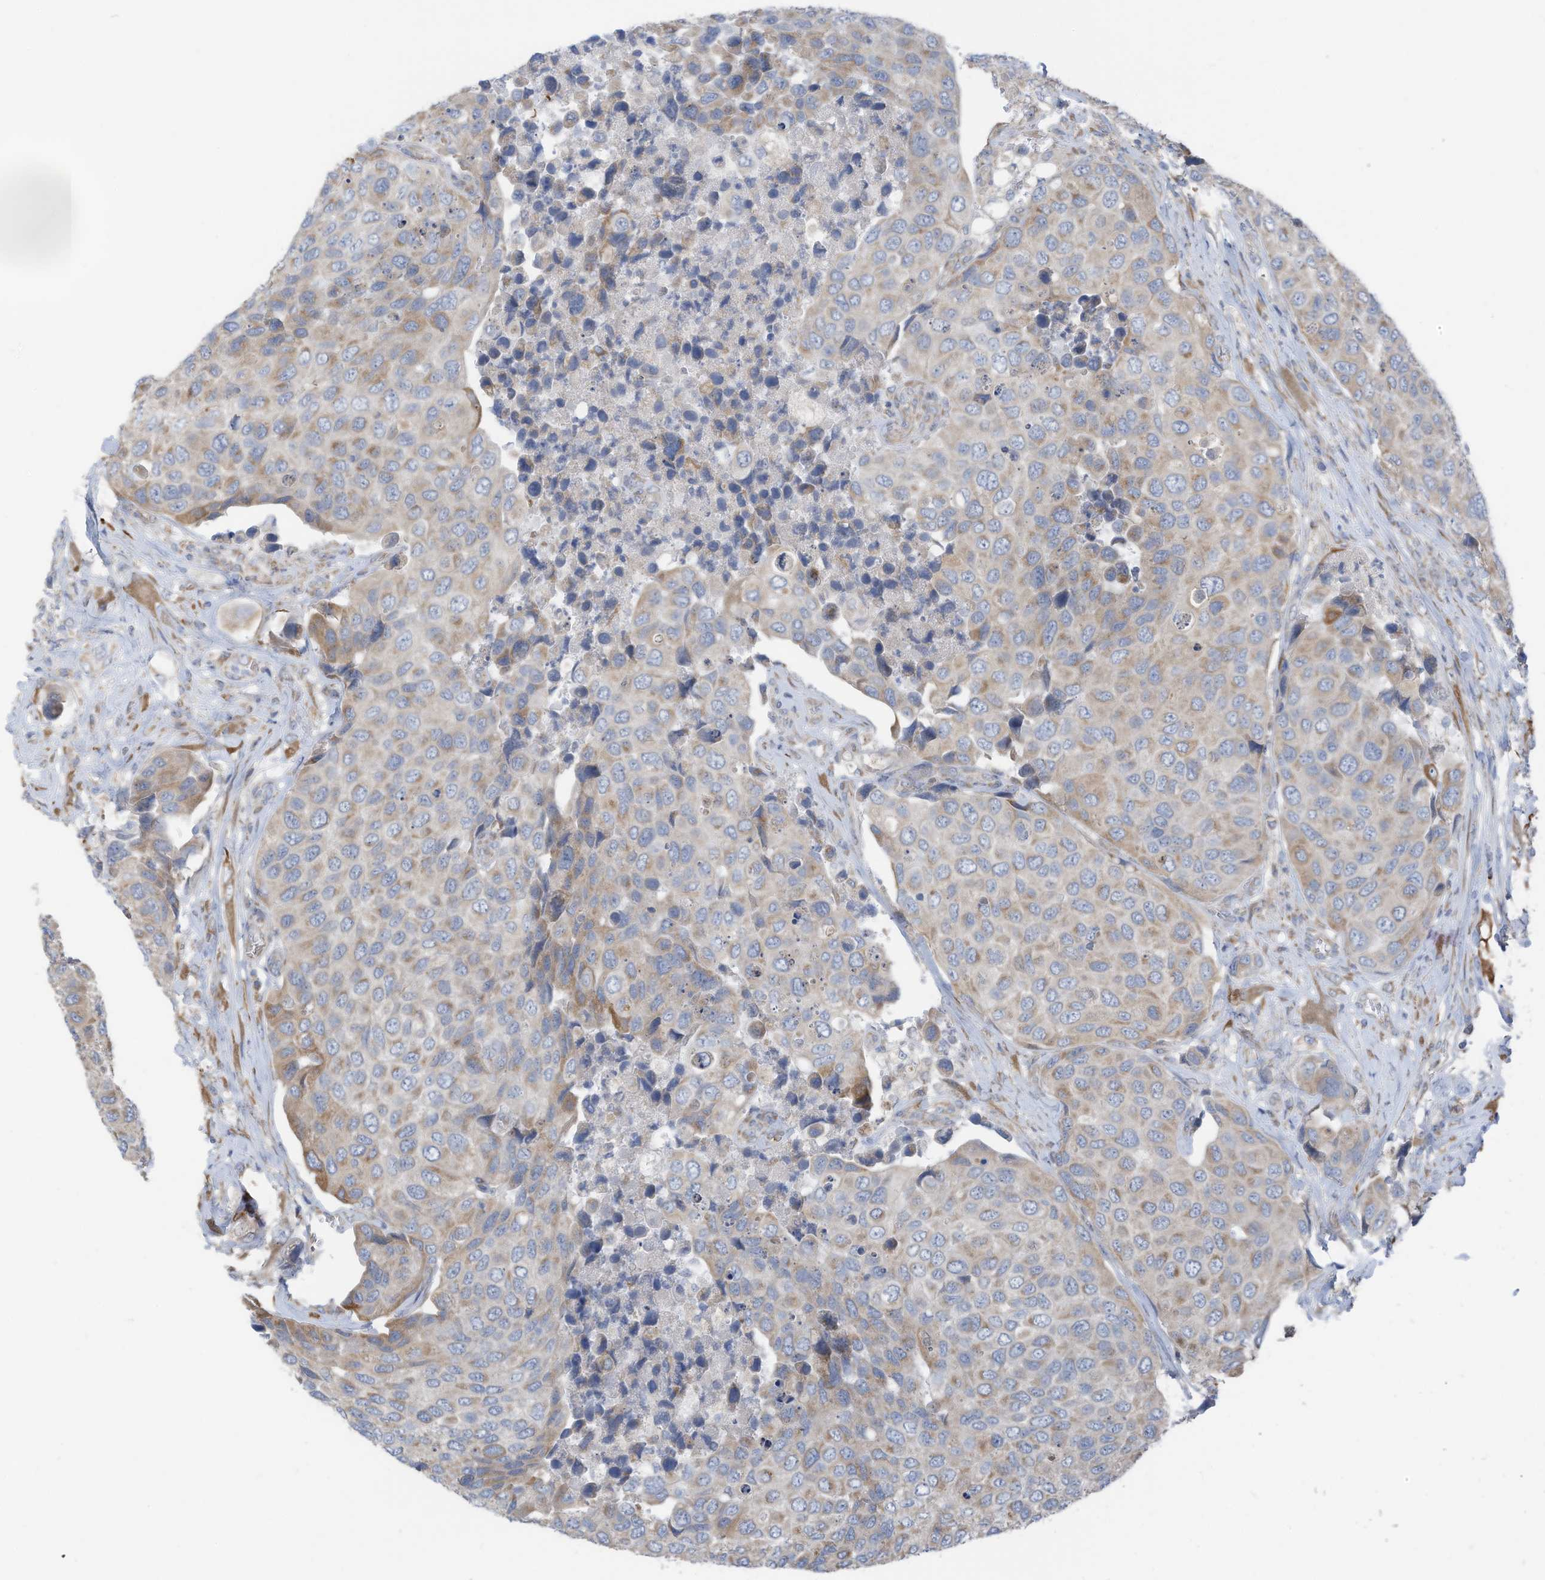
{"staining": {"intensity": "weak", "quantity": "<25%", "location": "cytoplasmic/membranous"}, "tissue": "urothelial cancer", "cell_type": "Tumor cells", "image_type": "cancer", "snomed": [{"axis": "morphology", "description": "Urothelial carcinoma, High grade"}, {"axis": "topography", "description": "Urinary bladder"}], "caption": "An image of urothelial cancer stained for a protein displays no brown staining in tumor cells.", "gene": "EOMES", "patient": {"sex": "male", "age": 74}}